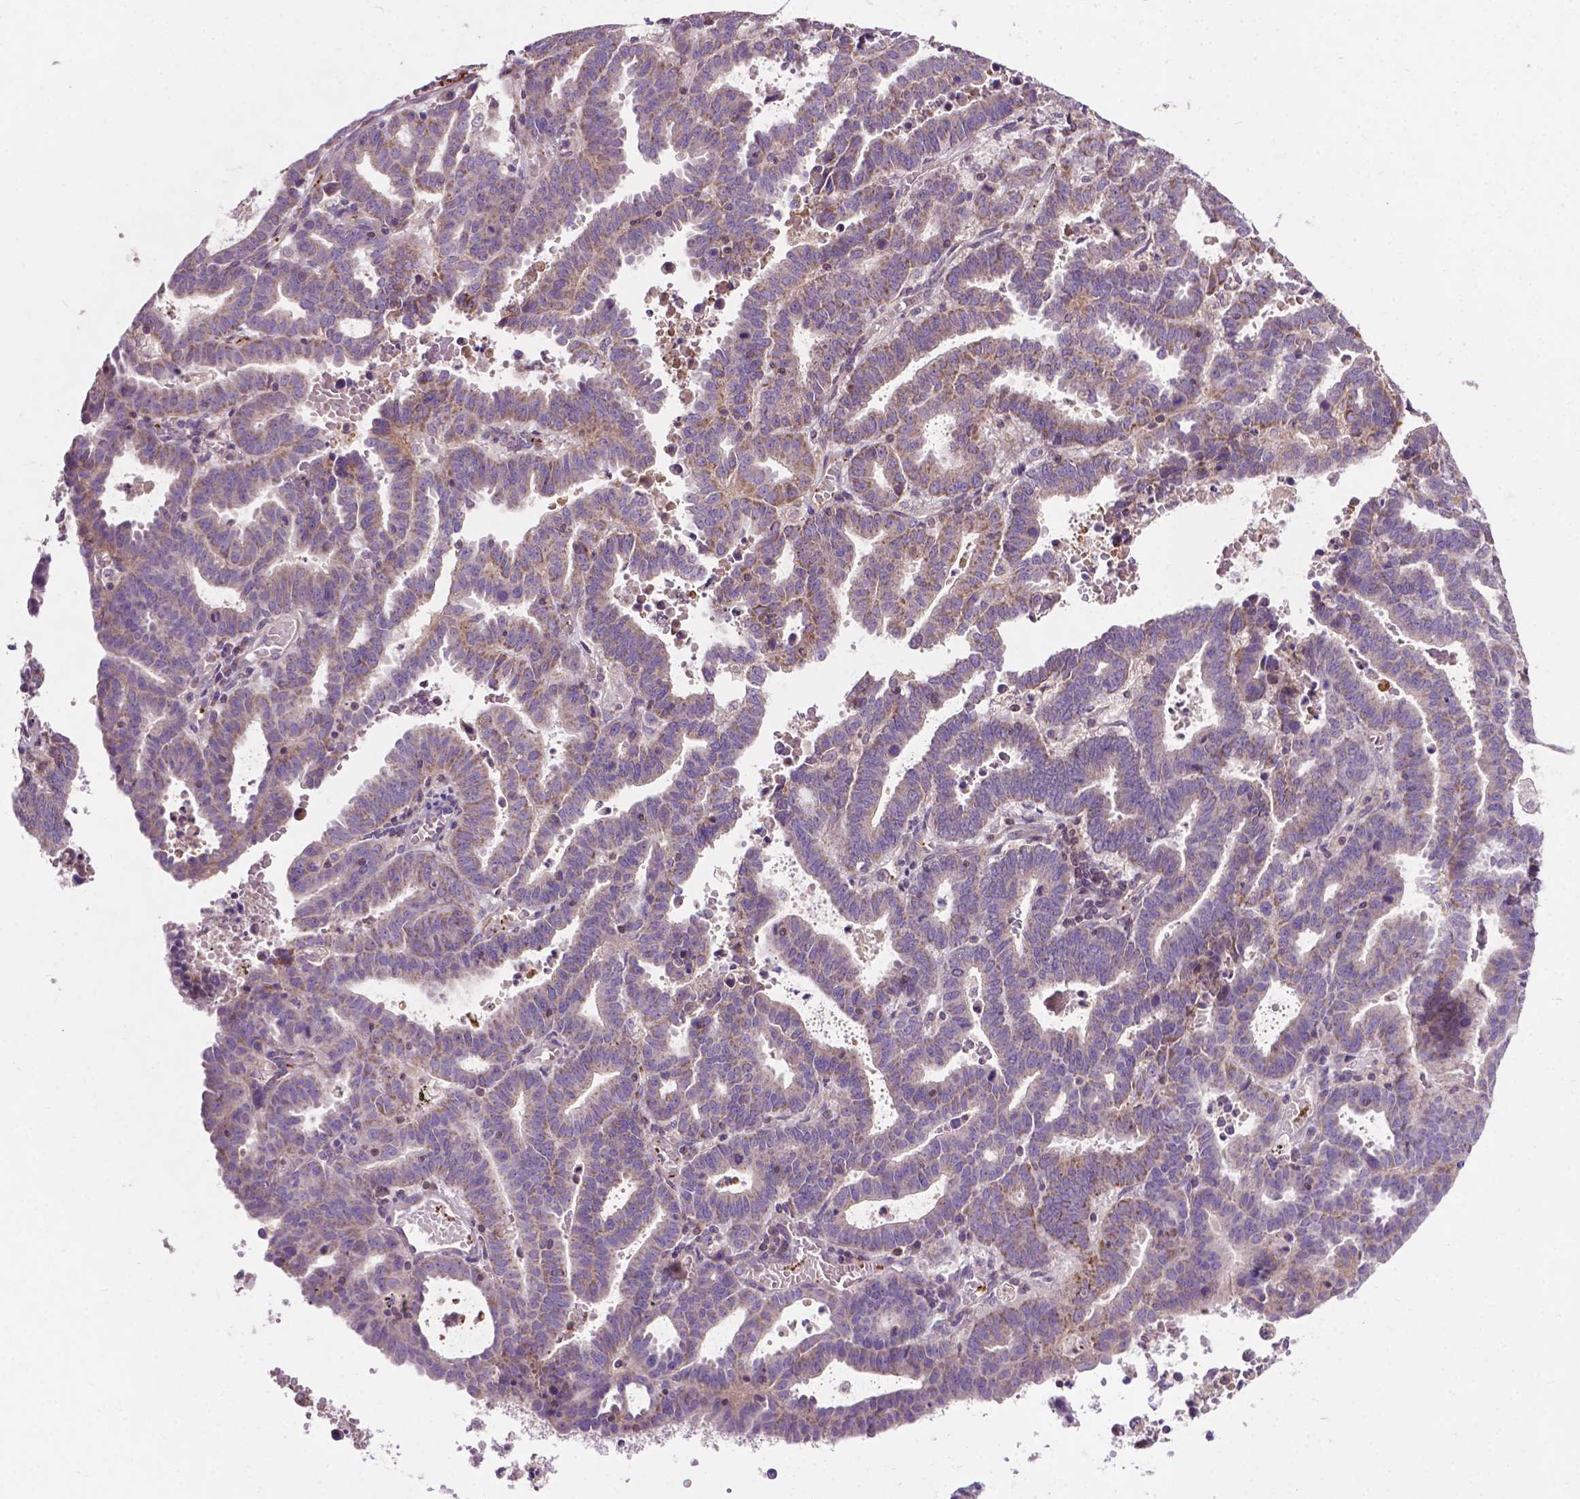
{"staining": {"intensity": "weak", "quantity": "<25%", "location": "cytoplasmic/membranous"}, "tissue": "endometrial cancer", "cell_type": "Tumor cells", "image_type": "cancer", "snomed": [{"axis": "morphology", "description": "Adenocarcinoma, NOS"}, {"axis": "topography", "description": "Uterus"}], "caption": "Immunohistochemistry (IHC) of endometrial cancer (adenocarcinoma) reveals no expression in tumor cells. Nuclei are stained in blue.", "gene": "SPNS2", "patient": {"sex": "female", "age": 83}}